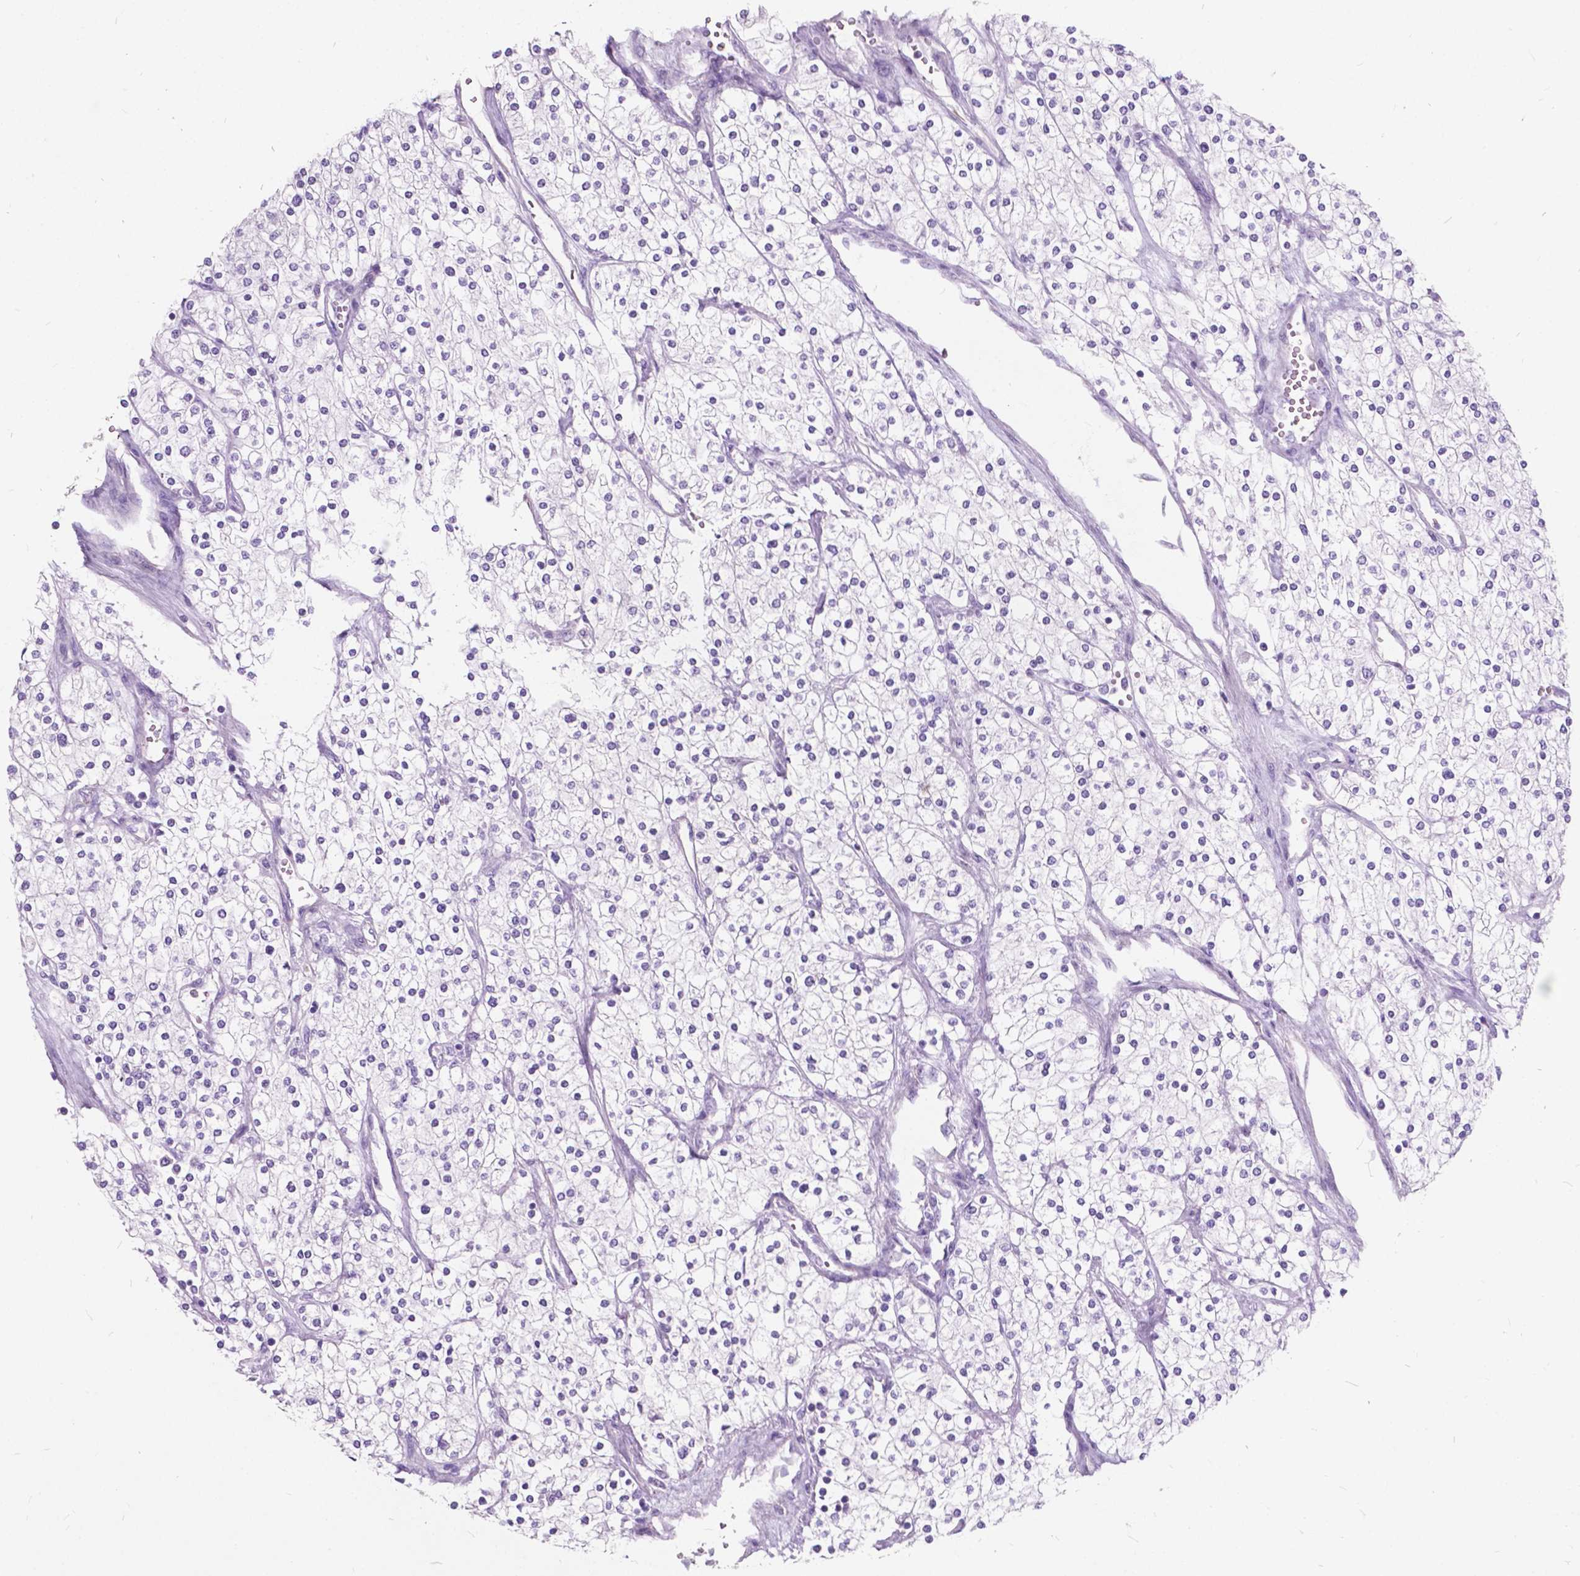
{"staining": {"intensity": "negative", "quantity": "none", "location": "none"}, "tissue": "renal cancer", "cell_type": "Tumor cells", "image_type": "cancer", "snomed": [{"axis": "morphology", "description": "Adenocarcinoma, NOS"}, {"axis": "topography", "description": "Kidney"}], "caption": "IHC of renal cancer reveals no staining in tumor cells.", "gene": "AMOT", "patient": {"sex": "male", "age": 80}}